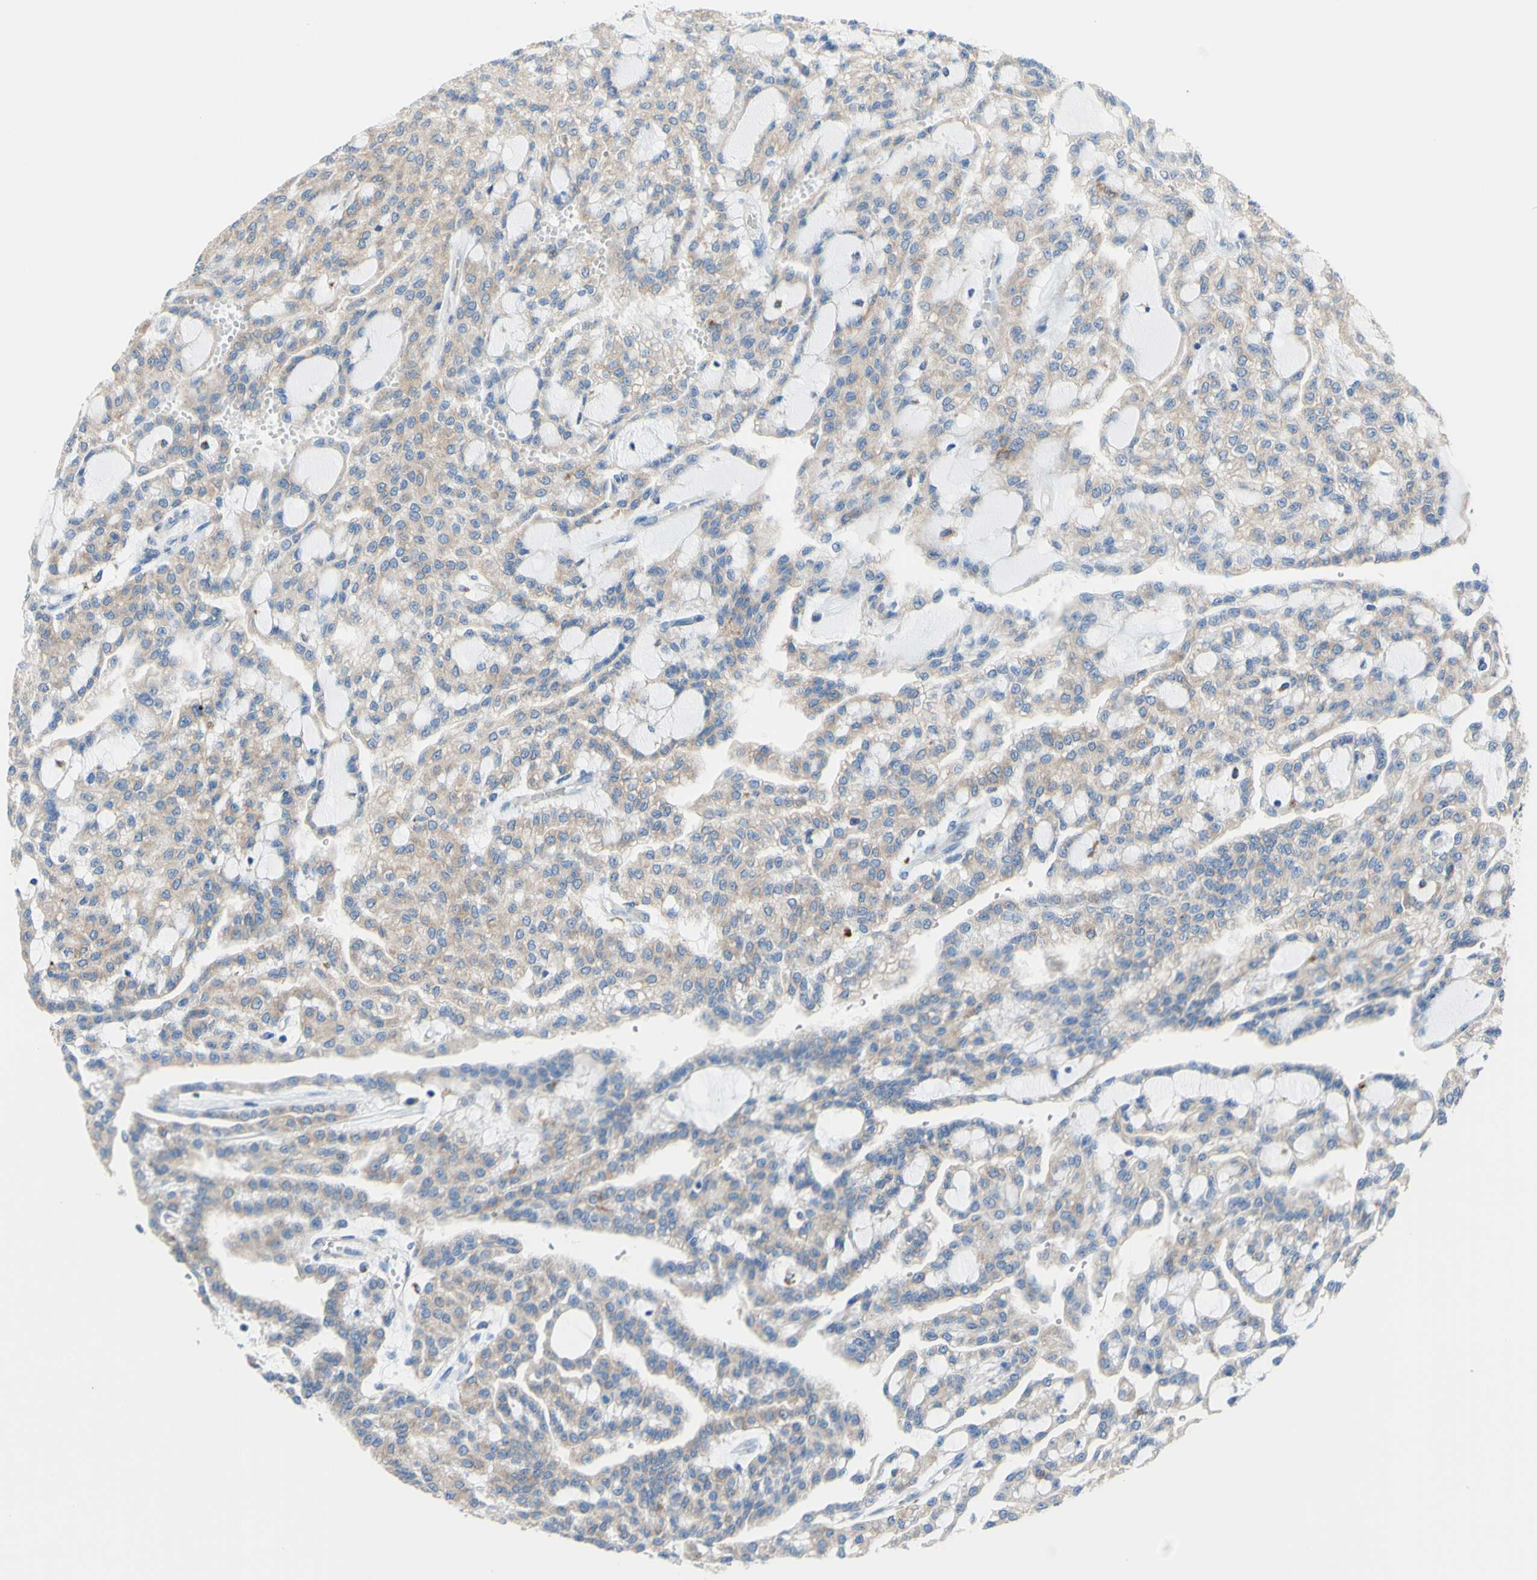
{"staining": {"intensity": "weak", "quantity": "25%-75%", "location": "cytoplasmic/membranous"}, "tissue": "renal cancer", "cell_type": "Tumor cells", "image_type": "cancer", "snomed": [{"axis": "morphology", "description": "Adenocarcinoma, NOS"}, {"axis": "topography", "description": "Kidney"}], "caption": "Immunohistochemical staining of renal cancer displays weak cytoplasmic/membranous protein staining in about 25%-75% of tumor cells. The staining was performed using DAB, with brown indicating positive protein expression. Nuclei are stained blue with hematoxylin.", "gene": "RETREG2", "patient": {"sex": "male", "age": 63}}